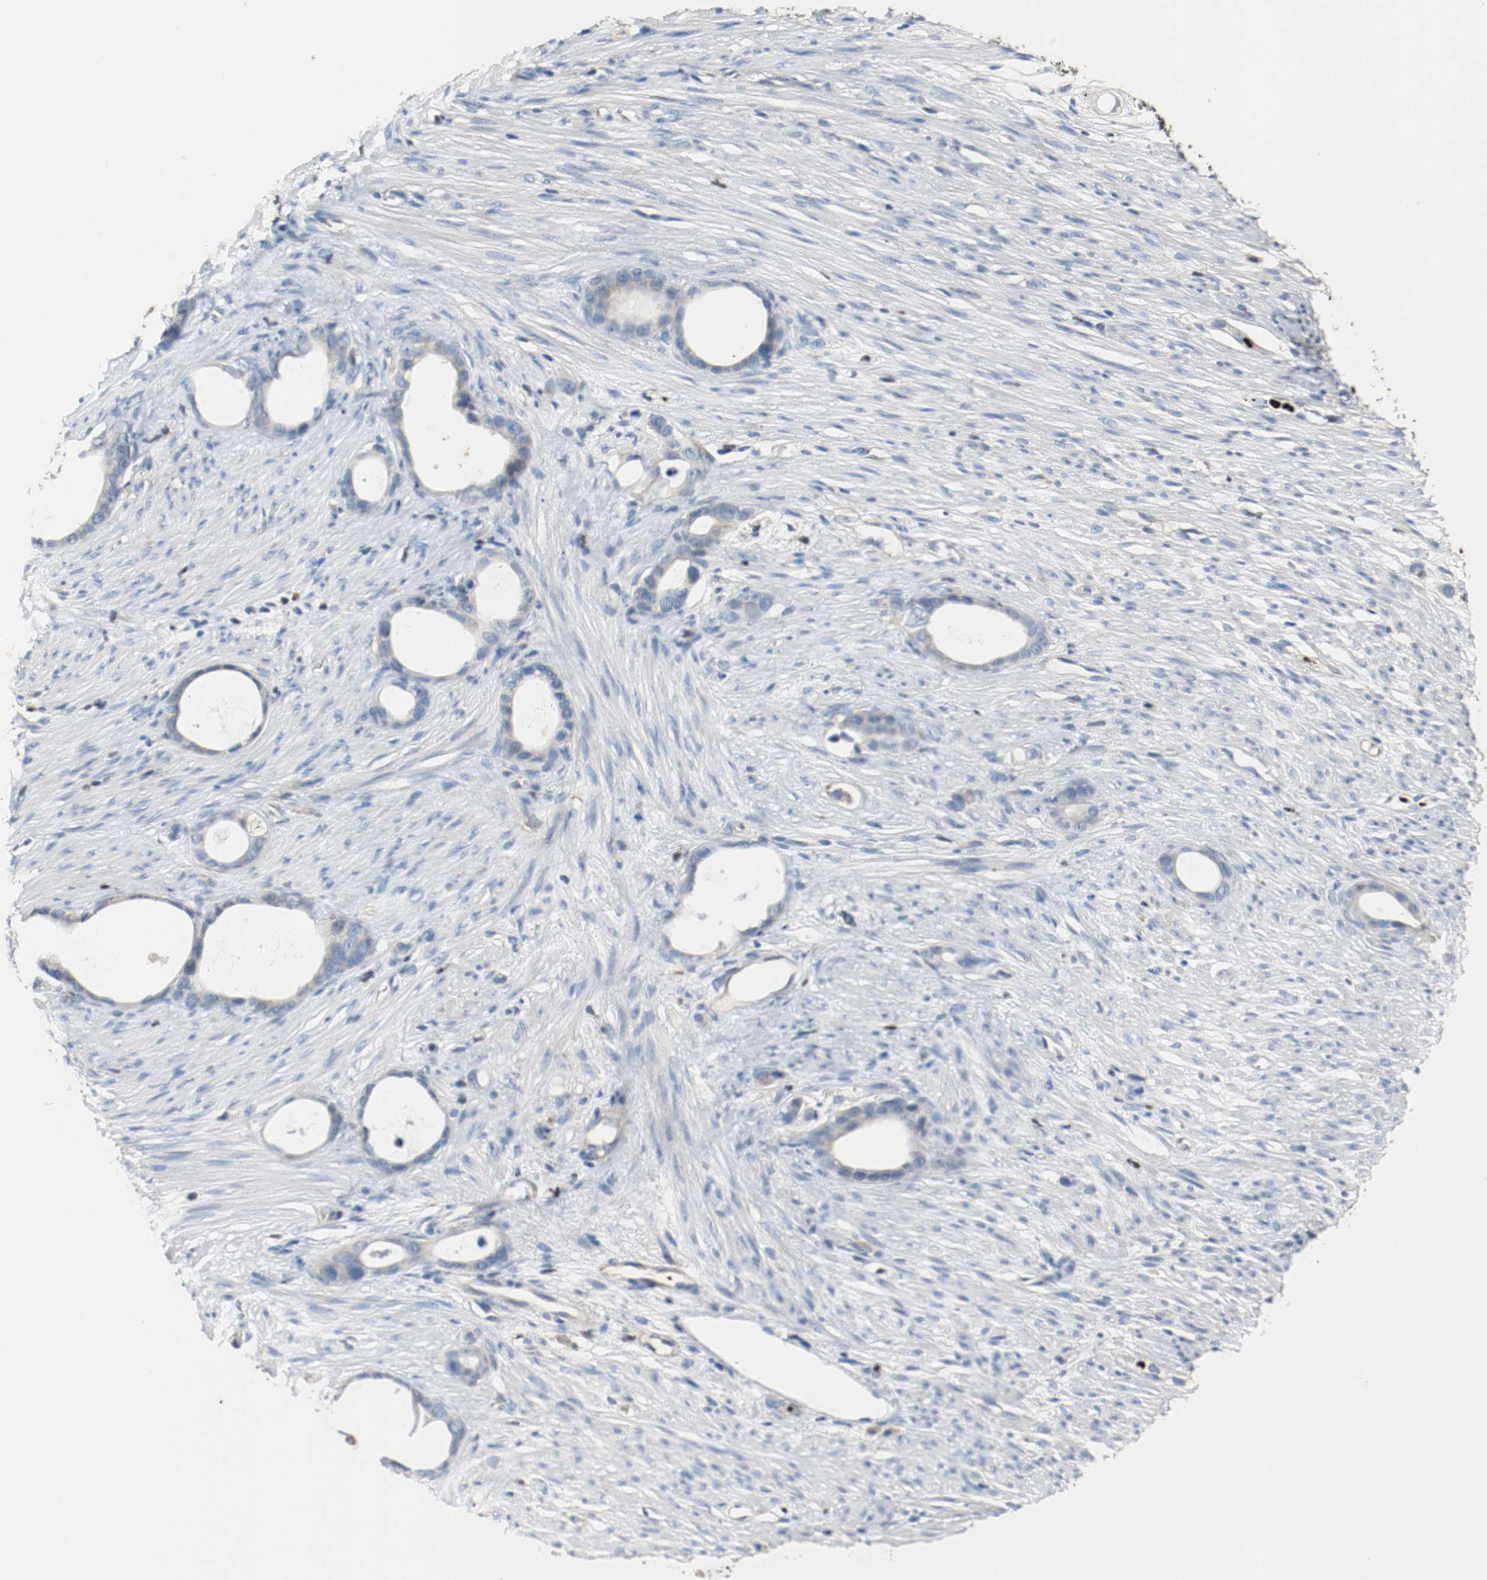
{"staining": {"intensity": "negative", "quantity": "none", "location": "none"}, "tissue": "stomach cancer", "cell_type": "Tumor cells", "image_type": "cancer", "snomed": [{"axis": "morphology", "description": "Adenocarcinoma, NOS"}, {"axis": "topography", "description": "Stomach"}], "caption": "This is a photomicrograph of immunohistochemistry (IHC) staining of stomach cancer (adenocarcinoma), which shows no positivity in tumor cells.", "gene": "BLK", "patient": {"sex": "female", "age": 75}}